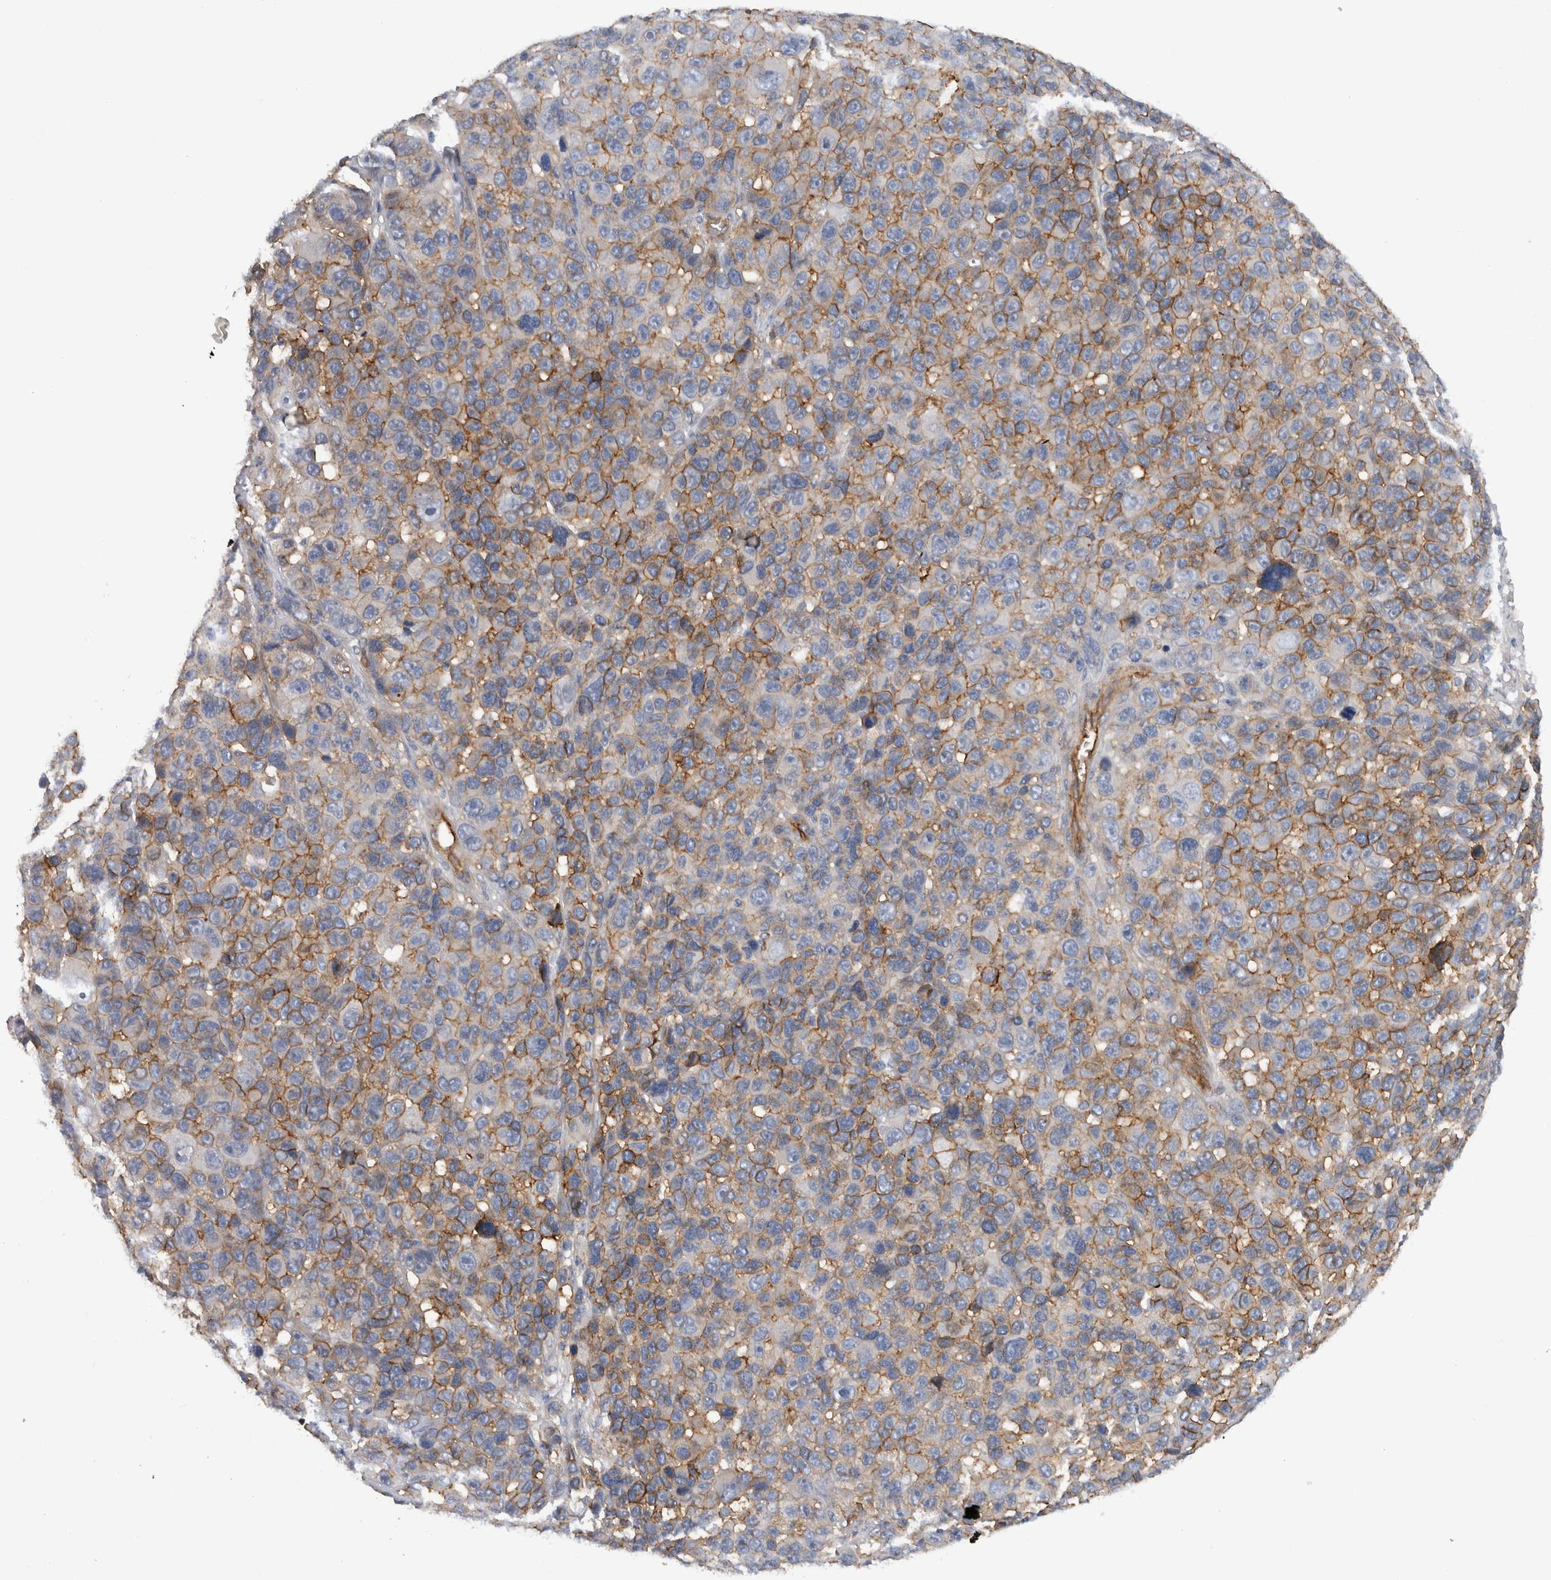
{"staining": {"intensity": "moderate", "quantity": "25%-75%", "location": "cytoplasmic/membranous"}, "tissue": "melanoma", "cell_type": "Tumor cells", "image_type": "cancer", "snomed": [{"axis": "morphology", "description": "Malignant melanoma, NOS"}, {"axis": "topography", "description": "Skin"}], "caption": "DAB immunohistochemical staining of human malignant melanoma exhibits moderate cytoplasmic/membranous protein expression in about 25%-75% of tumor cells. The protein of interest is stained brown, and the nuclei are stained in blue (DAB (3,3'-diaminobenzidine) IHC with brightfield microscopy, high magnification).", "gene": "CD59", "patient": {"sex": "male", "age": 53}}